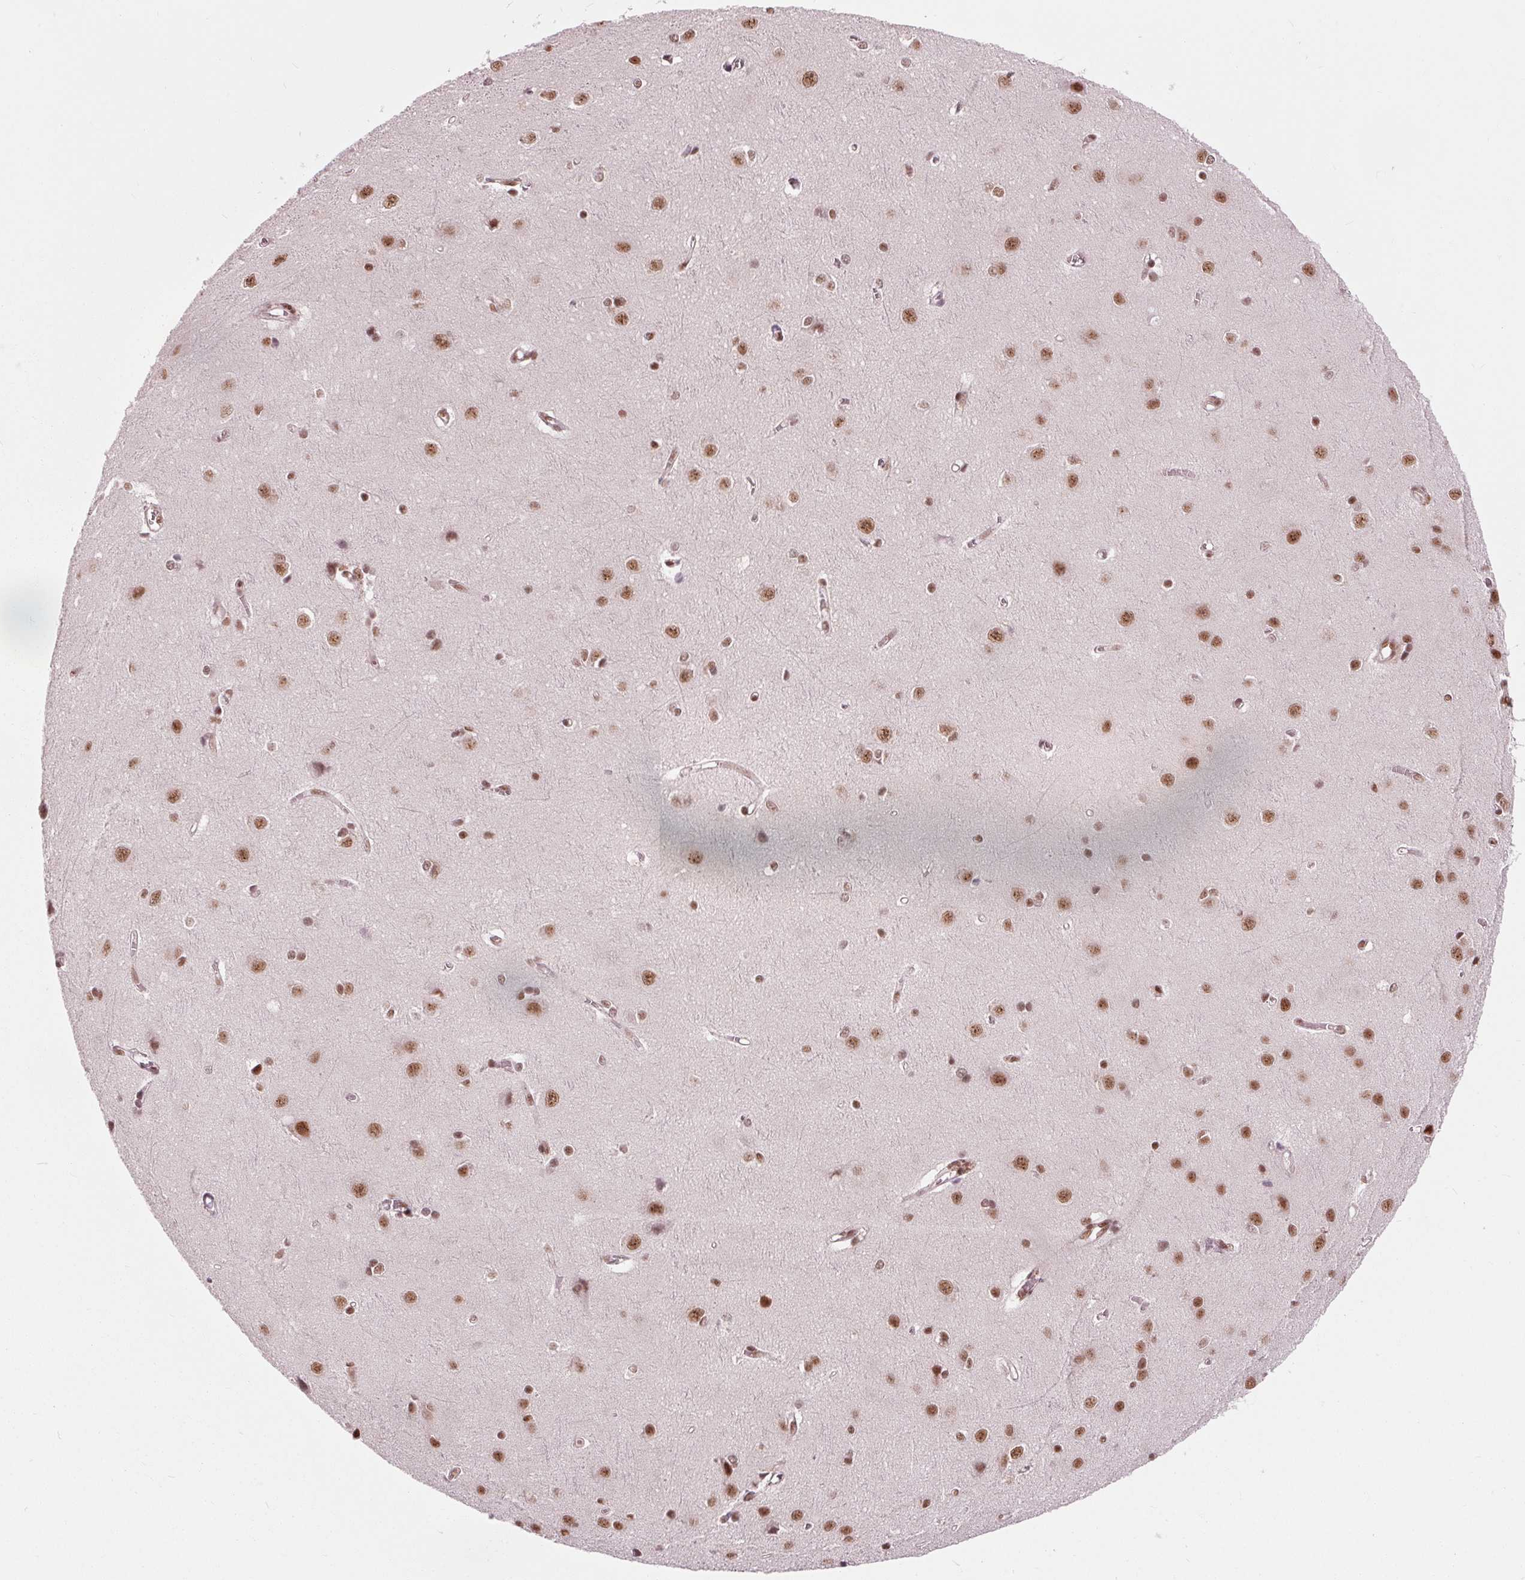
{"staining": {"intensity": "moderate", "quantity": "25%-75%", "location": "nuclear"}, "tissue": "cerebral cortex", "cell_type": "Endothelial cells", "image_type": "normal", "snomed": [{"axis": "morphology", "description": "Normal tissue, NOS"}, {"axis": "topography", "description": "Cerebral cortex"}], "caption": "Immunohistochemical staining of benign human cerebral cortex demonstrates 25%-75% levels of moderate nuclear protein staining in approximately 25%-75% of endothelial cells. (Brightfield microscopy of DAB IHC at high magnification).", "gene": "LSM2", "patient": {"sex": "male", "age": 37}}